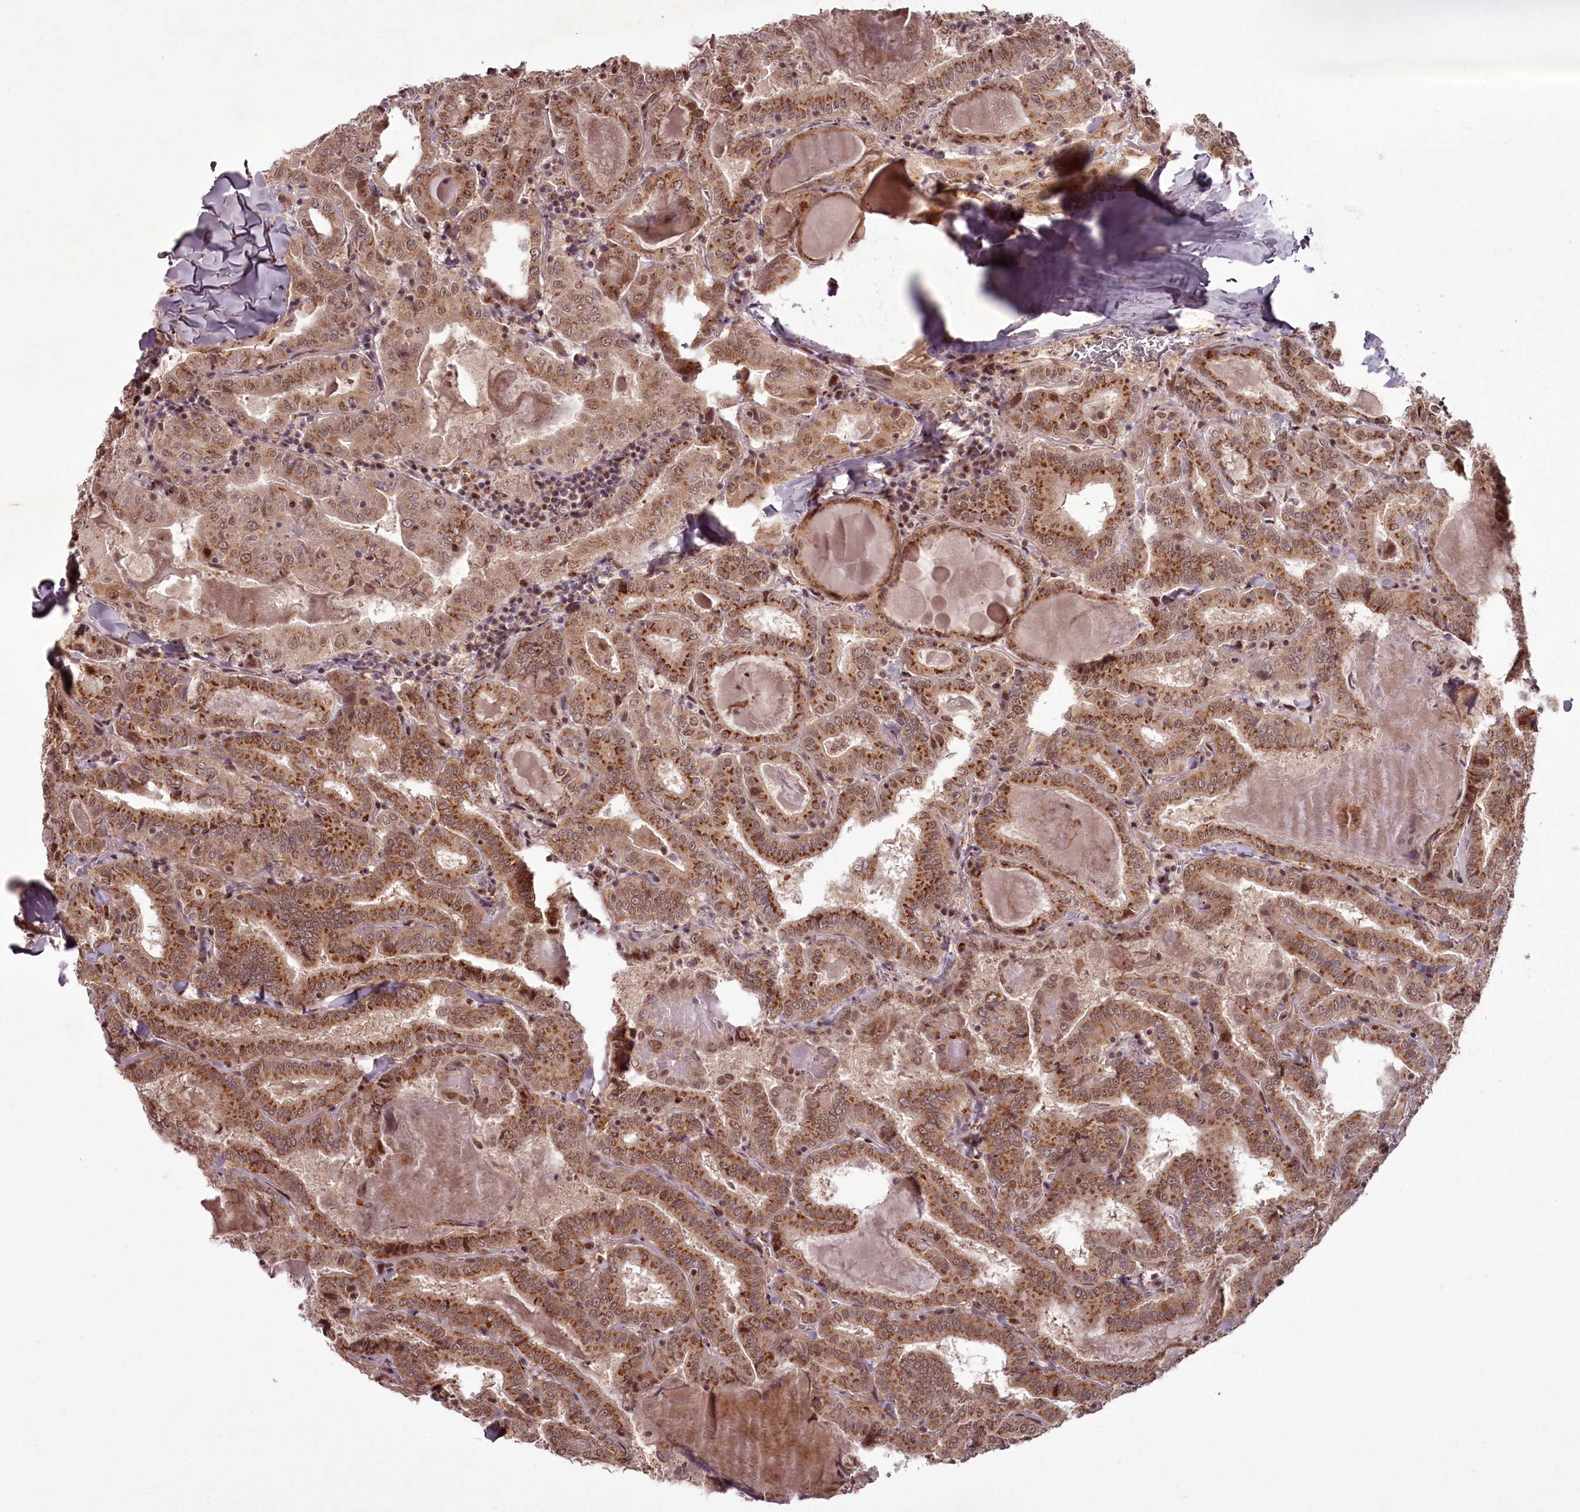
{"staining": {"intensity": "moderate", "quantity": ">75%", "location": "cytoplasmic/membranous,nuclear"}, "tissue": "thyroid cancer", "cell_type": "Tumor cells", "image_type": "cancer", "snomed": [{"axis": "morphology", "description": "Papillary adenocarcinoma, NOS"}, {"axis": "topography", "description": "Thyroid gland"}], "caption": "Protein analysis of thyroid cancer (papillary adenocarcinoma) tissue demonstrates moderate cytoplasmic/membranous and nuclear staining in about >75% of tumor cells.", "gene": "CEP83", "patient": {"sex": "female", "age": 72}}